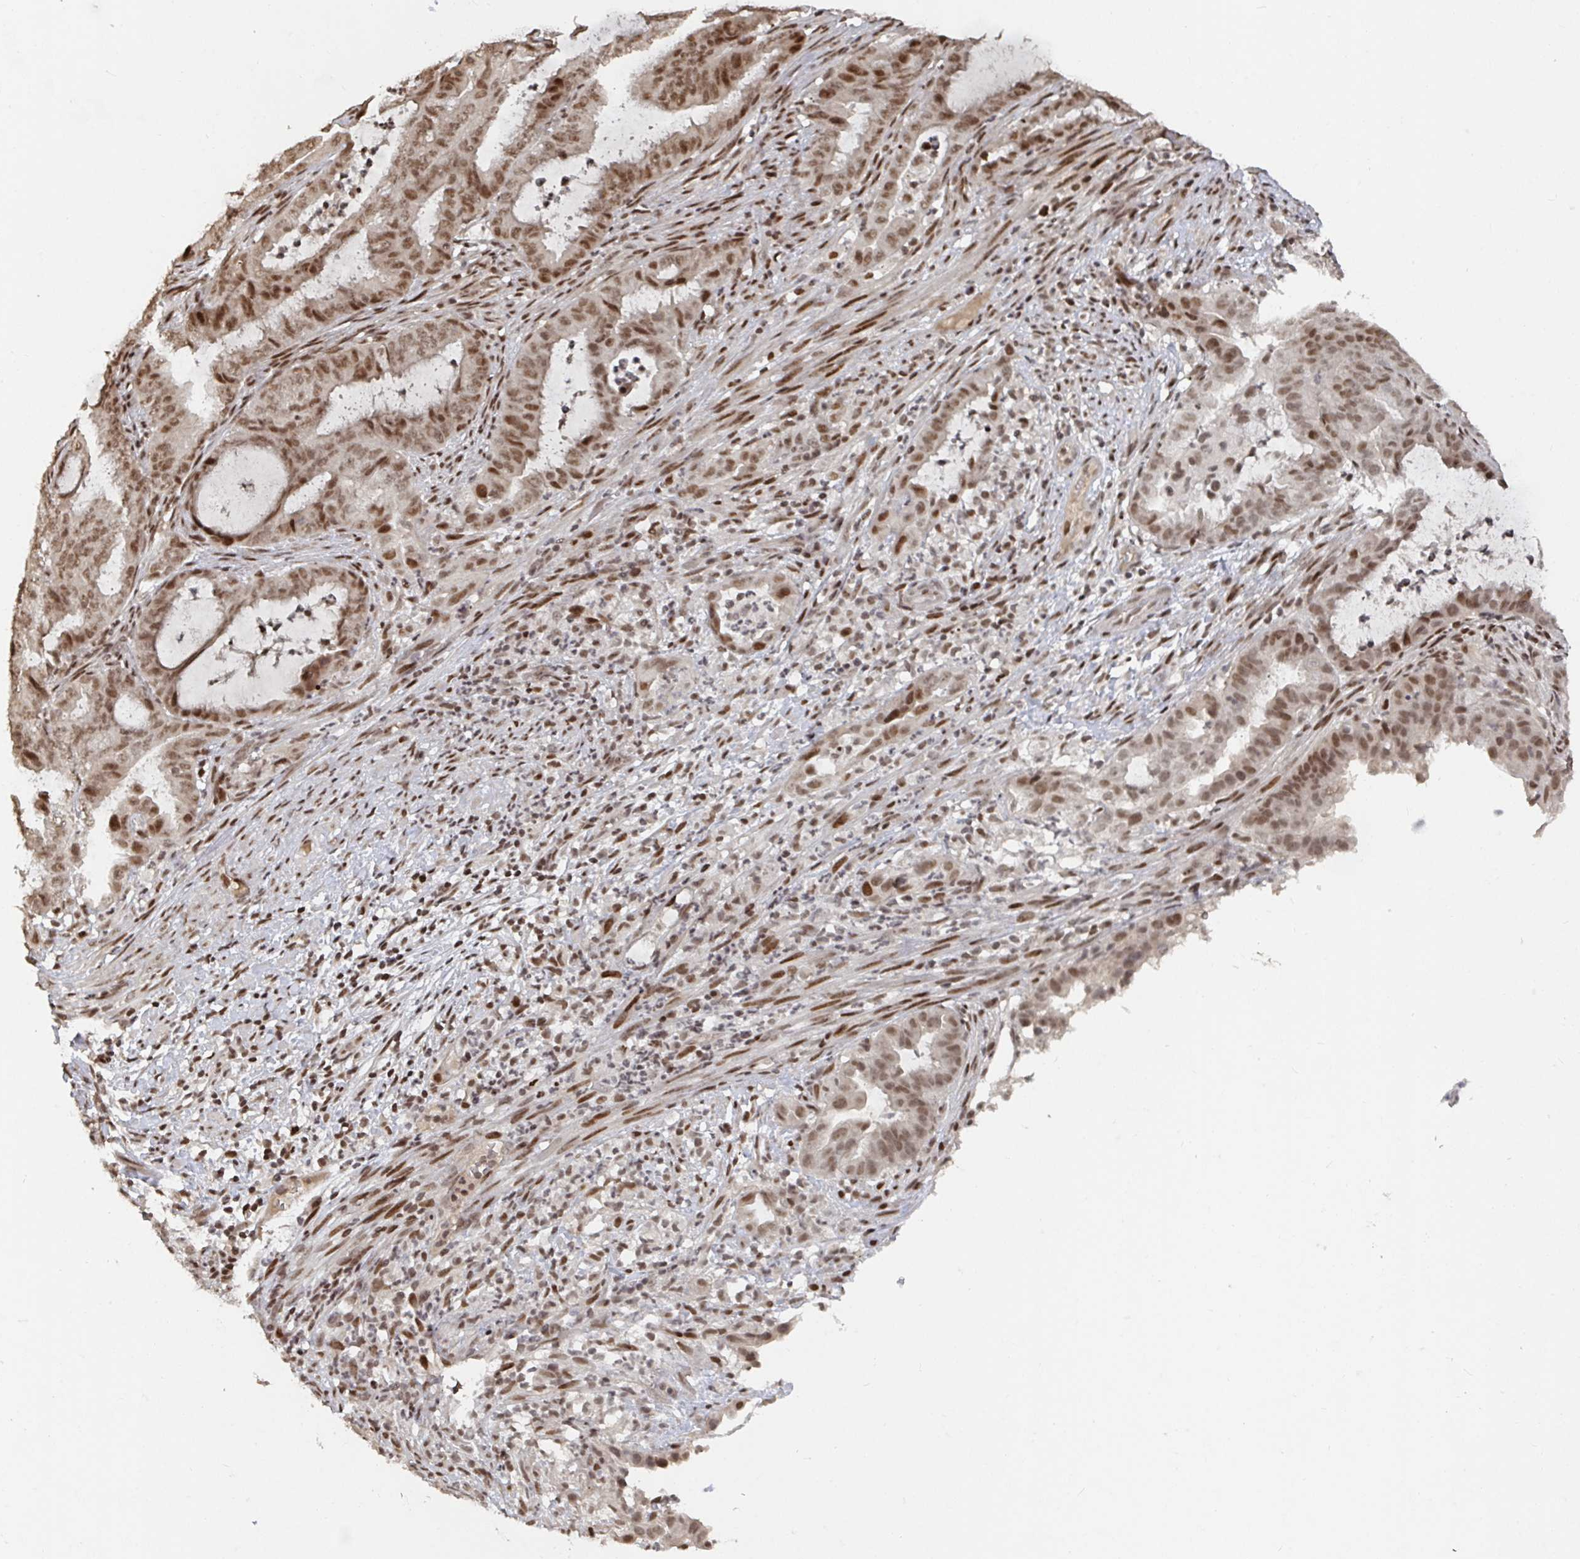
{"staining": {"intensity": "moderate", "quantity": ">75%", "location": "nuclear"}, "tissue": "endometrial cancer", "cell_type": "Tumor cells", "image_type": "cancer", "snomed": [{"axis": "morphology", "description": "Adenocarcinoma, NOS"}, {"axis": "topography", "description": "Endometrium"}], "caption": "The image demonstrates a brown stain indicating the presence of a protein in the nuclear of tumor cells in endometrial cancer.", "gene": "ZDHHC12", "patient": {"sex": "female", "age": 51}}